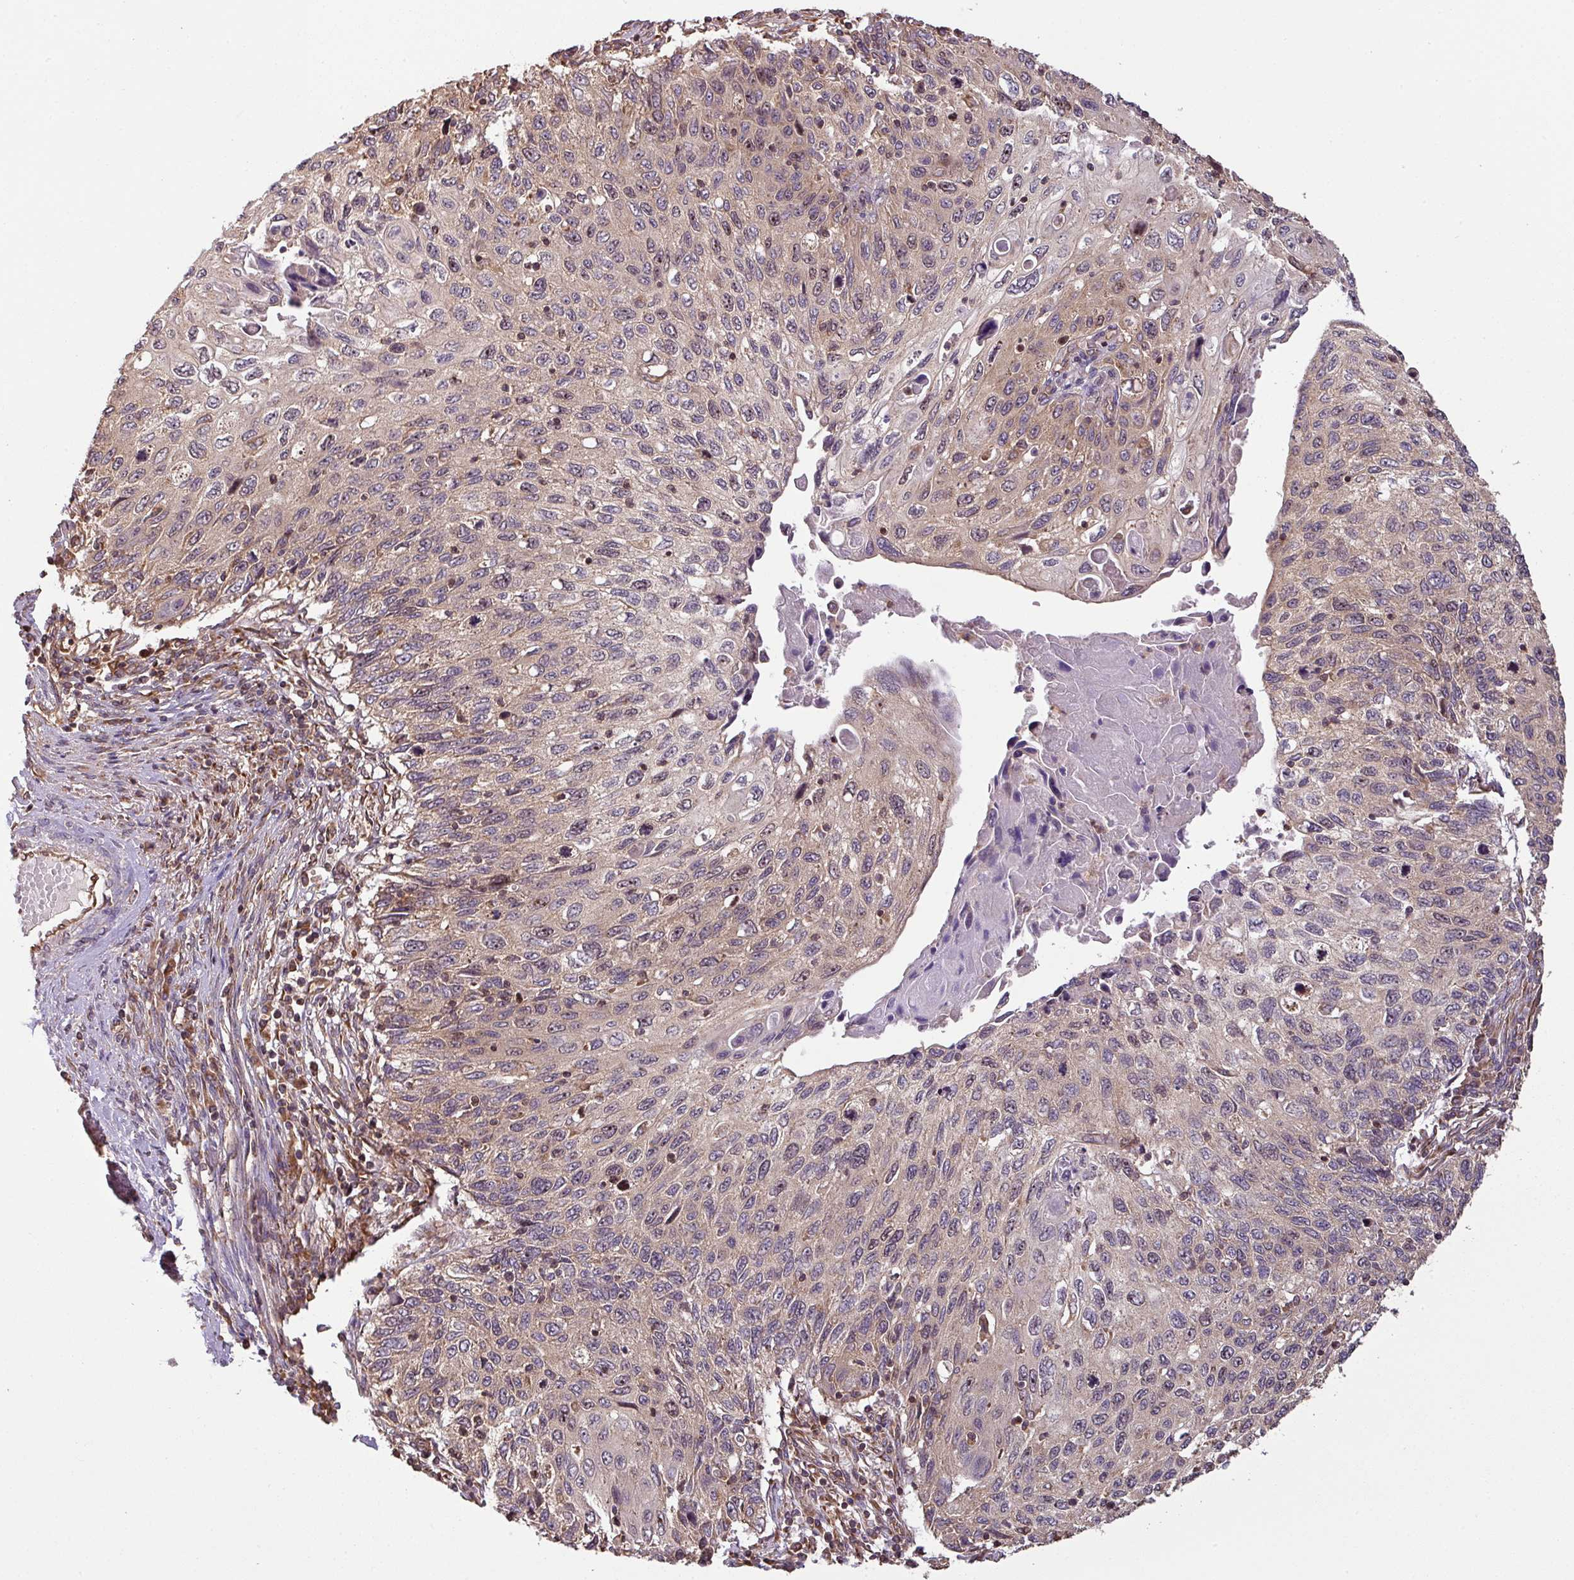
{"staining": {"intensity": "moderate", "quantity": "25%-75%", "location": "nuclear"}, "tissue": "cervical cancer", "cell_type": "Tumor cells", "image_type": "cancer", "snomed": [{"axis": "morphology", "description": "Squamous cell carcinoma, NOS"}, {"axis": "topography", "description": "Cervix"}], "caption": "This micrograph demonstrates immunohistochemistry (IHC) staining of squamous cell carcinoma (cervical), with medium moderate nuclear staining in about 25%-75% of tumor cells.", "gene": "VENTX", "patient": {"sex": "female", "age": 70}}